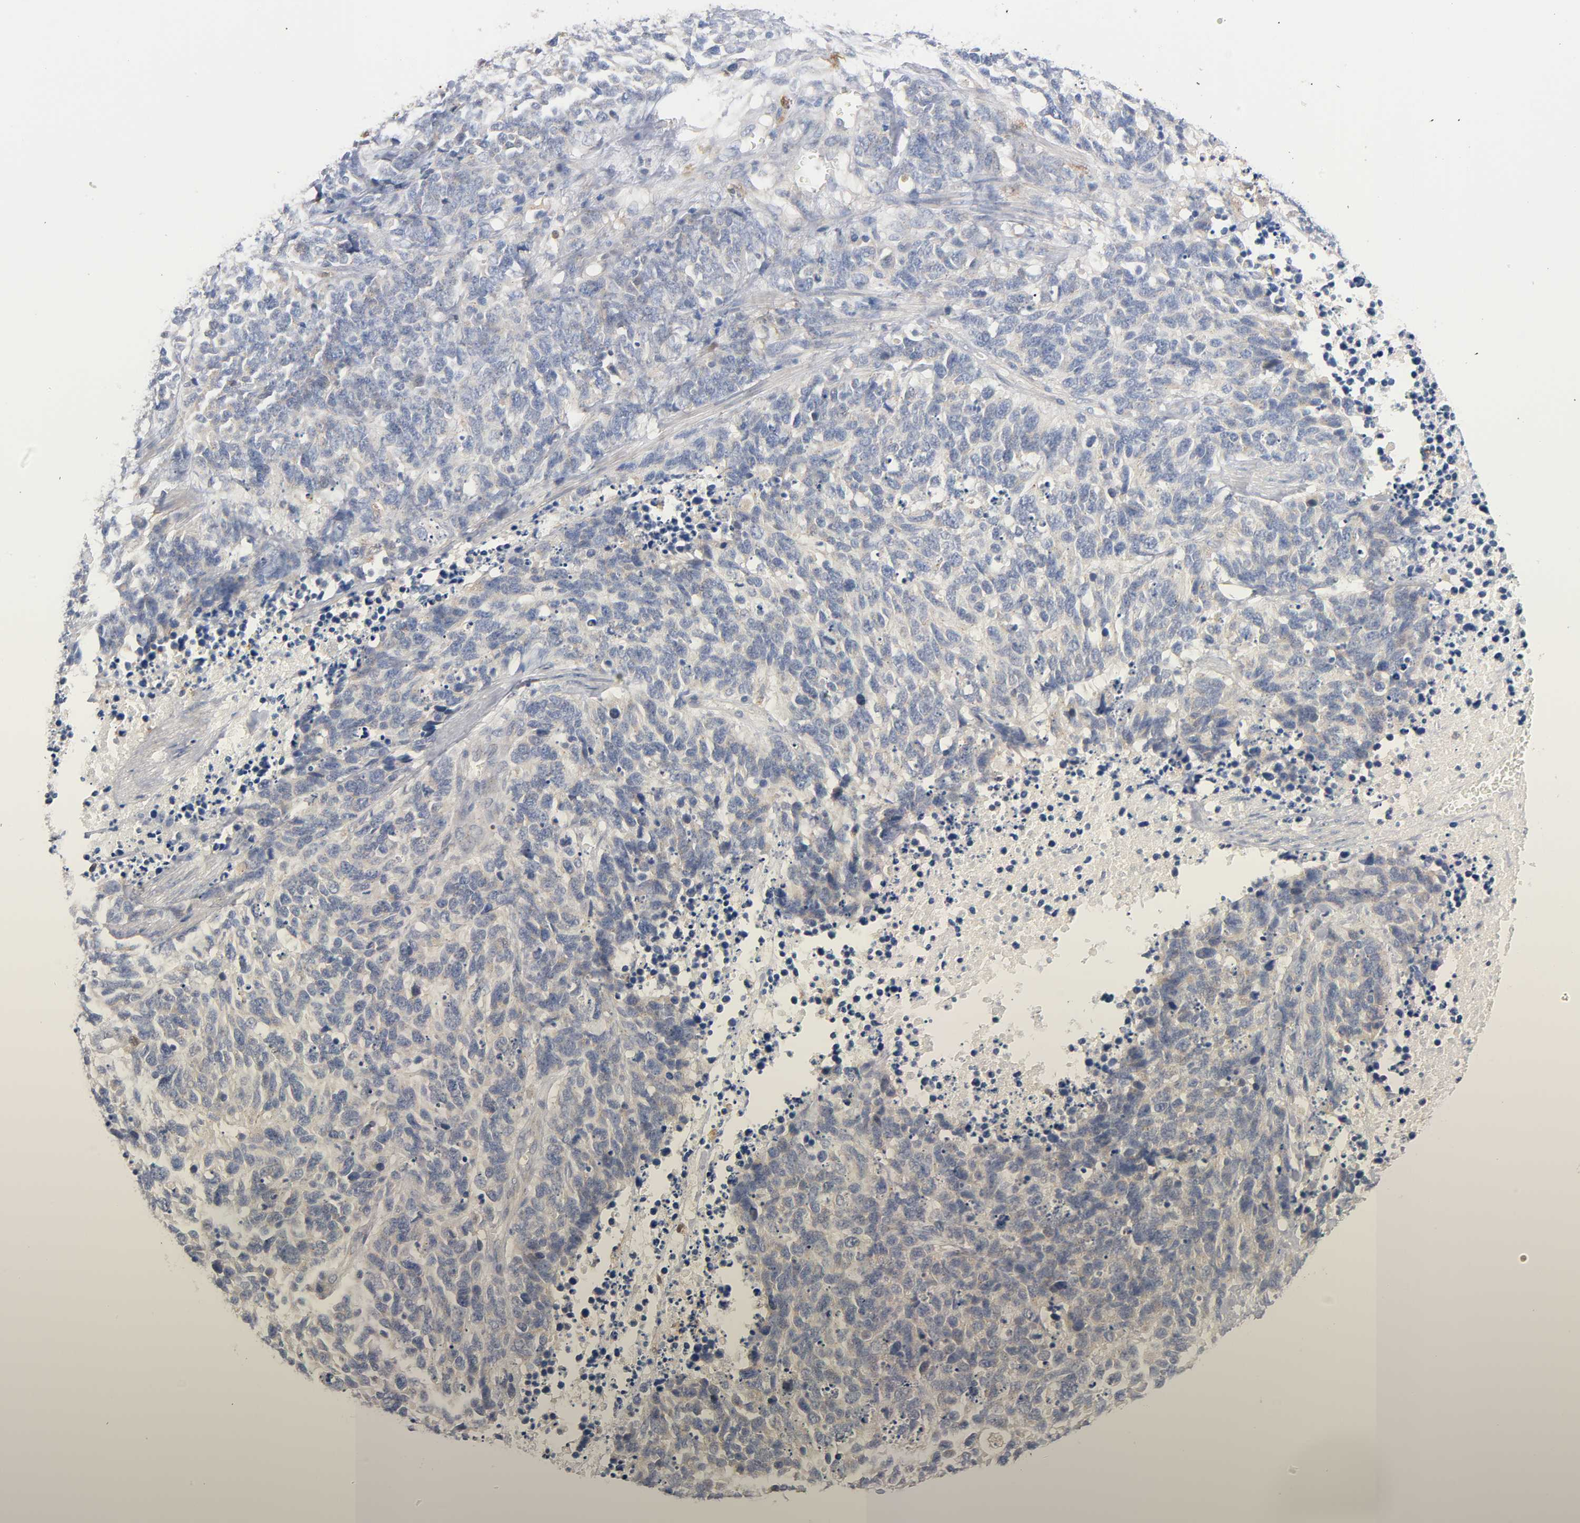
{"staining": {"intensity": "weak", "quantity": "<25%", "location": "cytoplasmic/membranous"}, "tissue": "lung cancer", "cell_type": "Tumor cells", "image_type": "cancer", "snomed": [{"axis": "morphology", "description": "Neoplasm, malignant, NOS"}, {"axis": "topography", "description": "Lung"}], "caption": "A photomicrograph of lung malignant neoplasm stained for a protein displays no brown staining in tumor cells.", "gene": "IL18", "patient": {"sex": "female", "age": 58}}